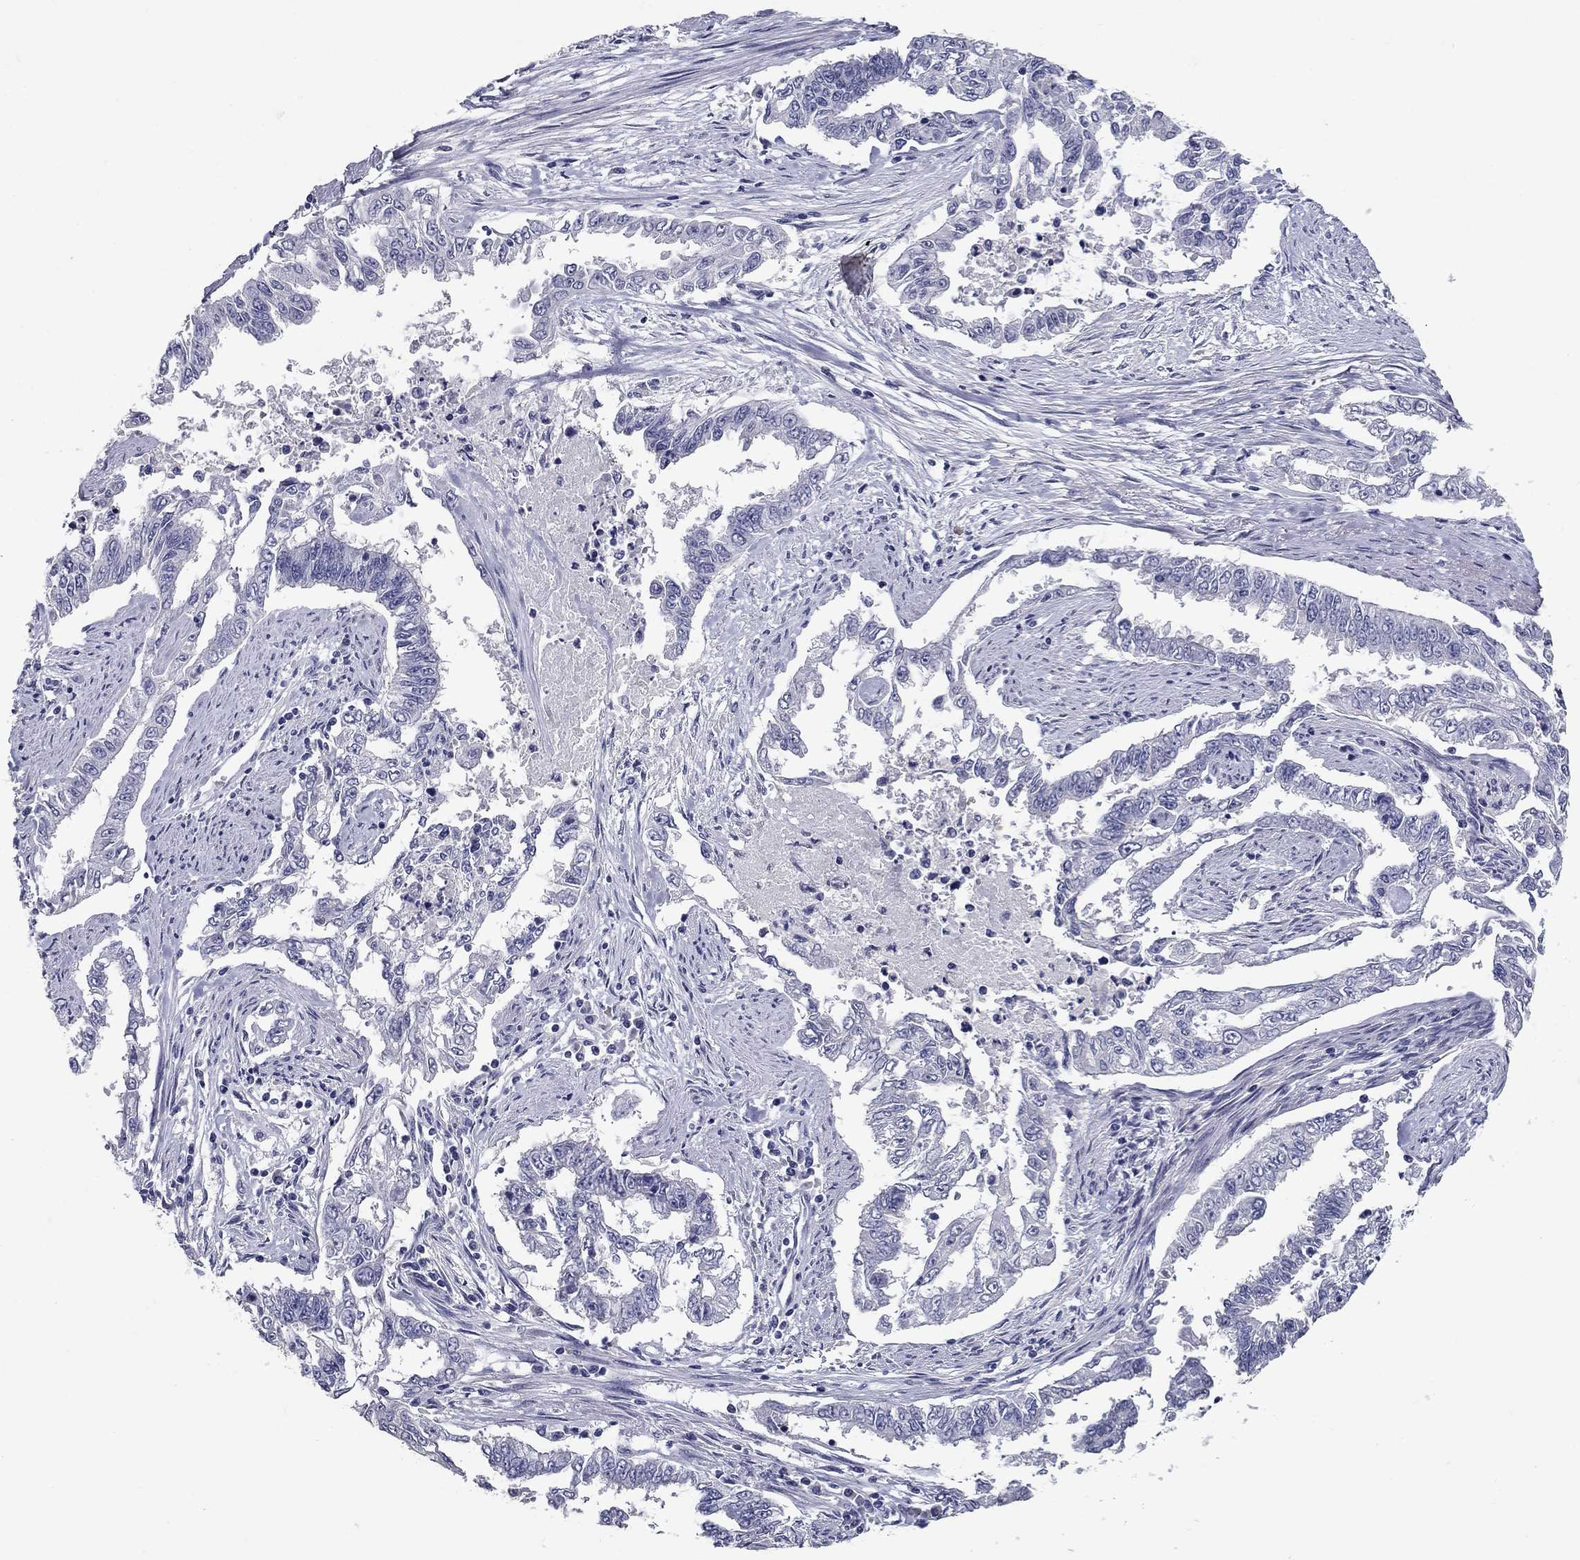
{"staining": {"intensity": "negative", "quantity": "none", "location": "none"}, "tissue": "endometrial cancer", "cell_type": "Tumor cells", "image_type": "cancer", "snomed": [{"axis": "morphology", "description": "Adenocarcinoma, NOS"}, {"axis": "topography", "description": "Uterus"}], "caption": "A histopathology image of endometrial cancer stained for a protein shows no brown staining in tumor cells. Nuclei are stained in blue.", "gene": "POMC", "patient": {"sex": "female", "age": 59}}